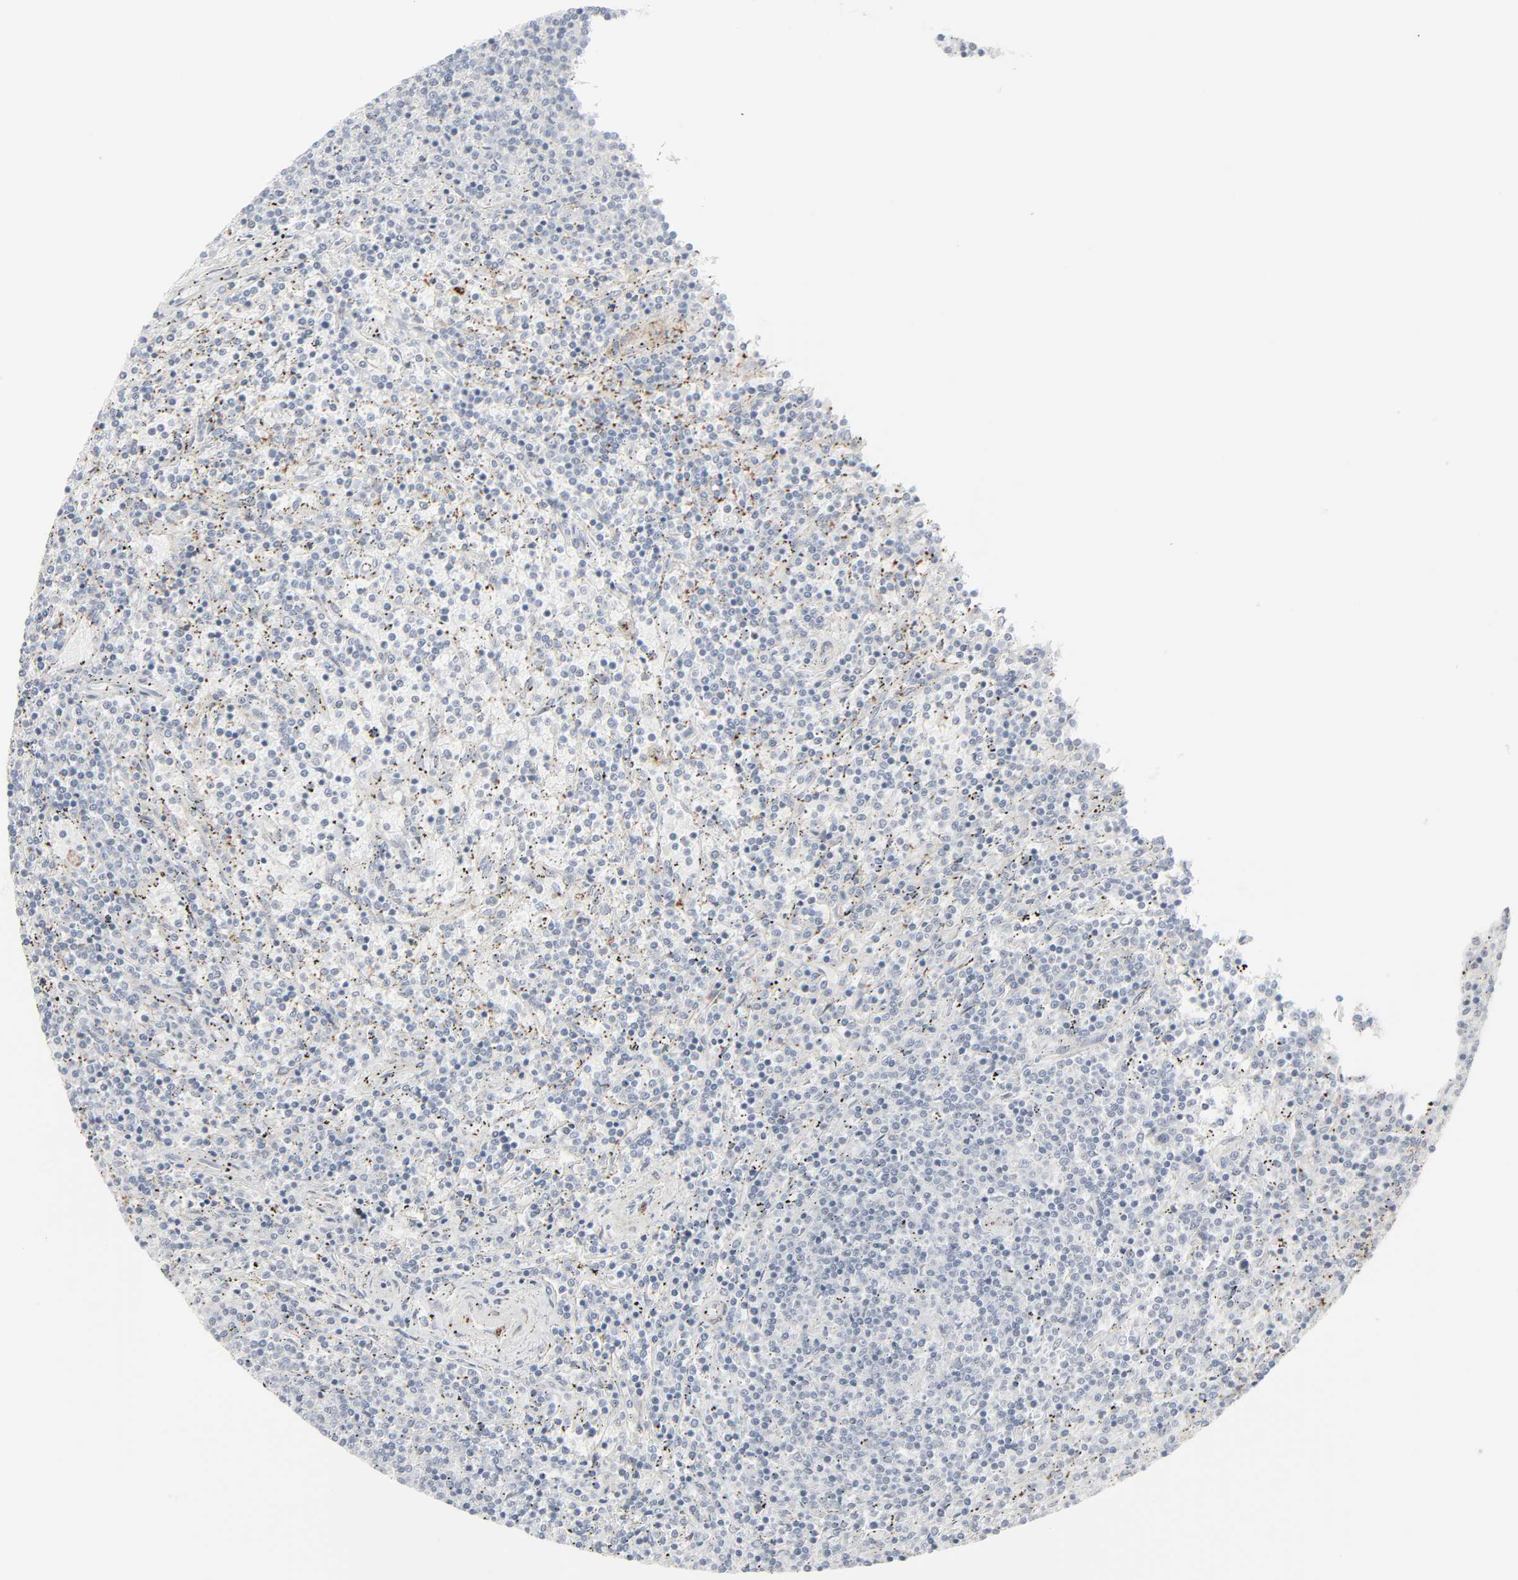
{"staining": {"intensity": "negative", "quantity": "none", "location": "none"}, "tissue": "lymphoma", "cell_type": "Tumor cells", "image_type": "cancer", "snomed": [{"axis": "morphology", "description": "Malignant lymphoma, non-Hodgkin's type, Low grade"}, {"axis": "topography", "description": "Spleen"}], "caption": "High power microscopy micrograph of an immunohistochemistry (IHC) photomicrograph of low-grade malignant lymphoma, non-Hodgkin's type, revealing no significant positivity in tumor cells. (Immunohistochemistry (ihc), brightfield microscopy, high magnification).", "gene": "NEUROD1", "patient": {"sex": "female", "age": 50}}